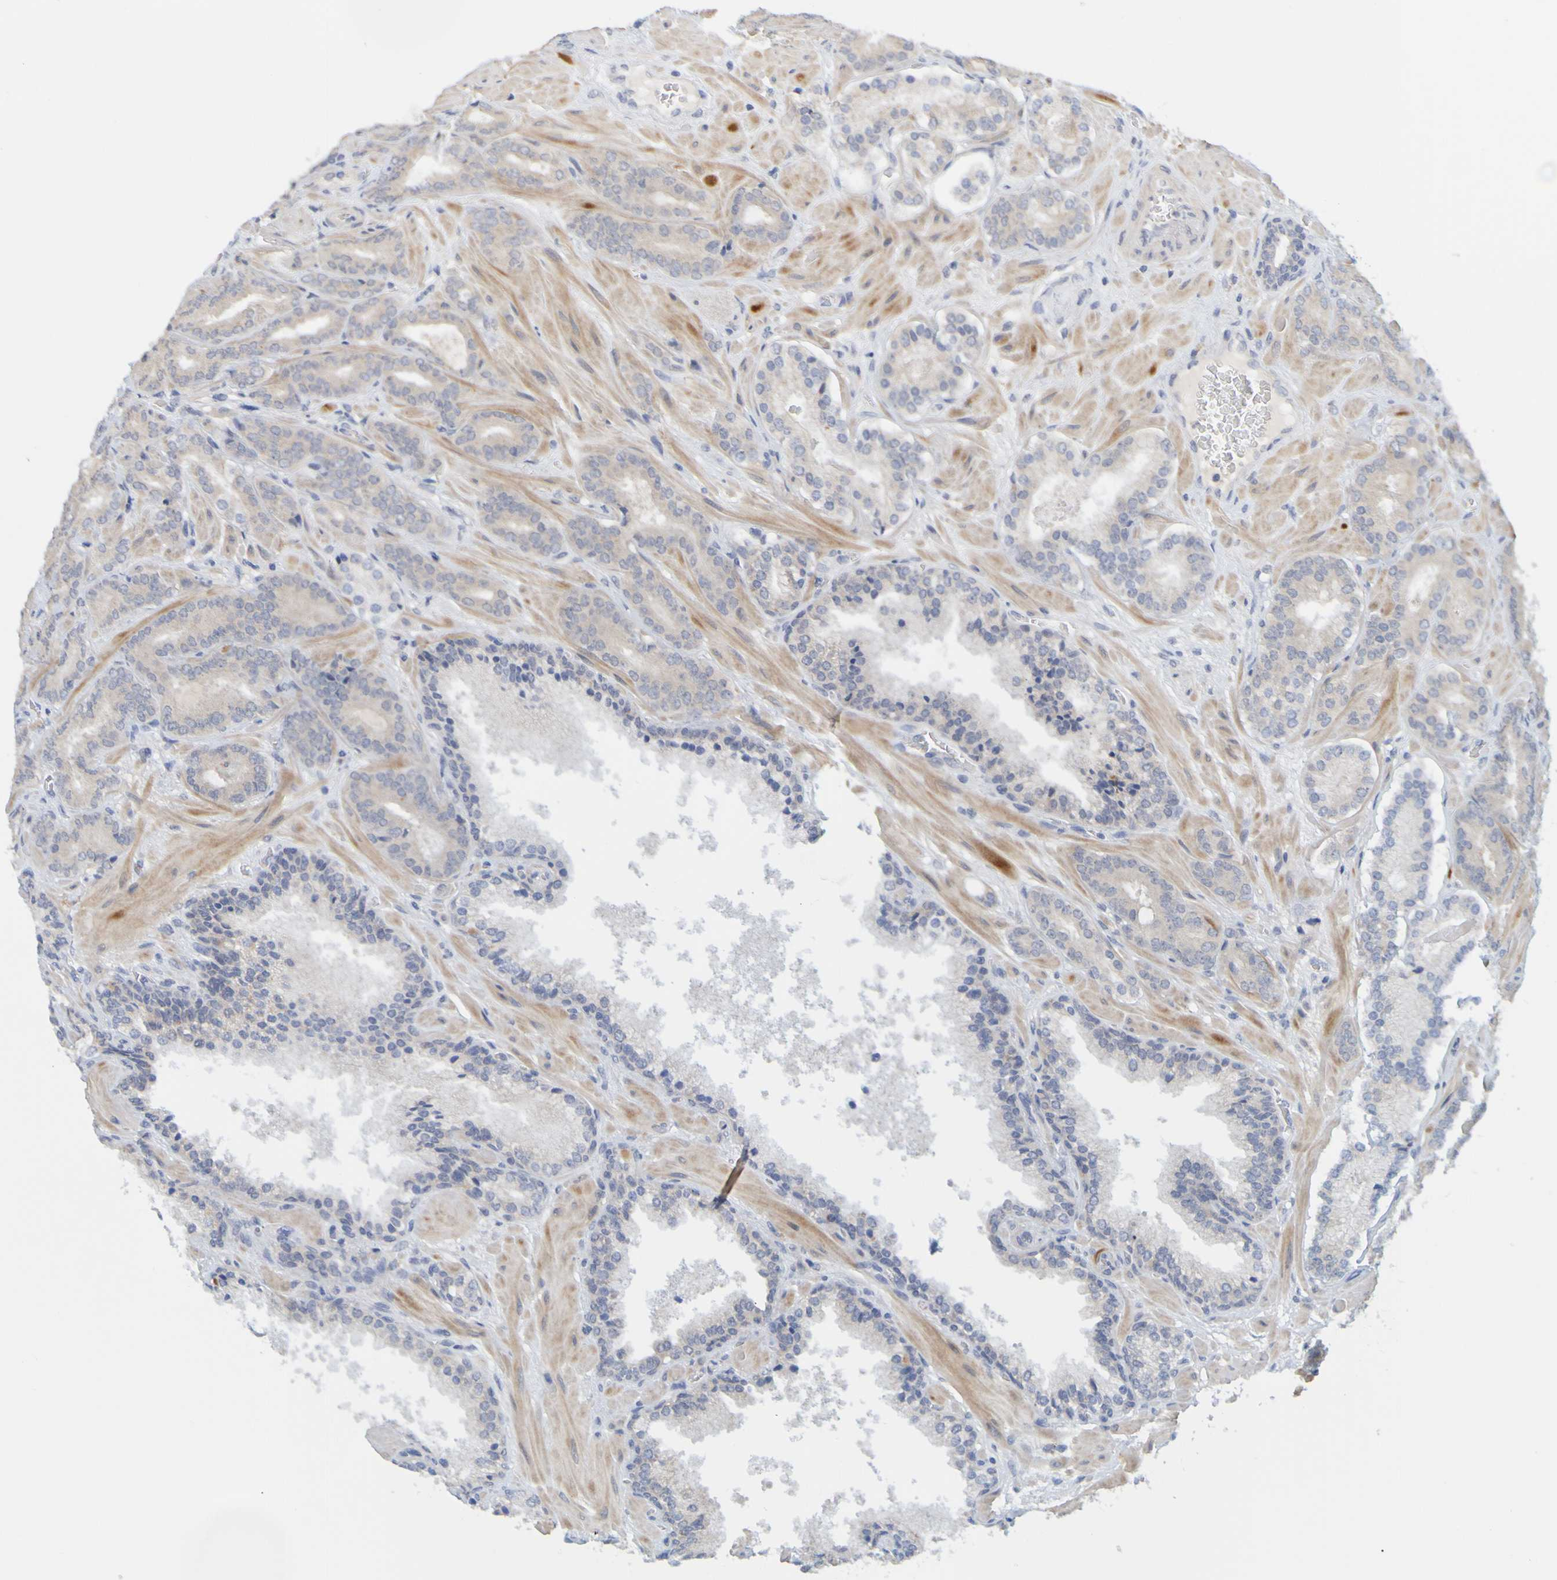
{"staining": {"intensity": "negative", "quantity": "none", "location": "none"}, "tissue": "prostate cancer", "cell_type": "Tumor cells", "image_type": "cancer", "snomed": [{"axis": "morphology", "description": "Adenocarcinoma, Low grade"}, {"axis": "topography", "description": "Prostate"}], "caption": "The micrograph demonstrates no significant positivity in tumor cells of adenocarcinoma (low-grade) (prostate).", "gene": "ENDOU", "patient": {"sex": "male", "age": 63}}